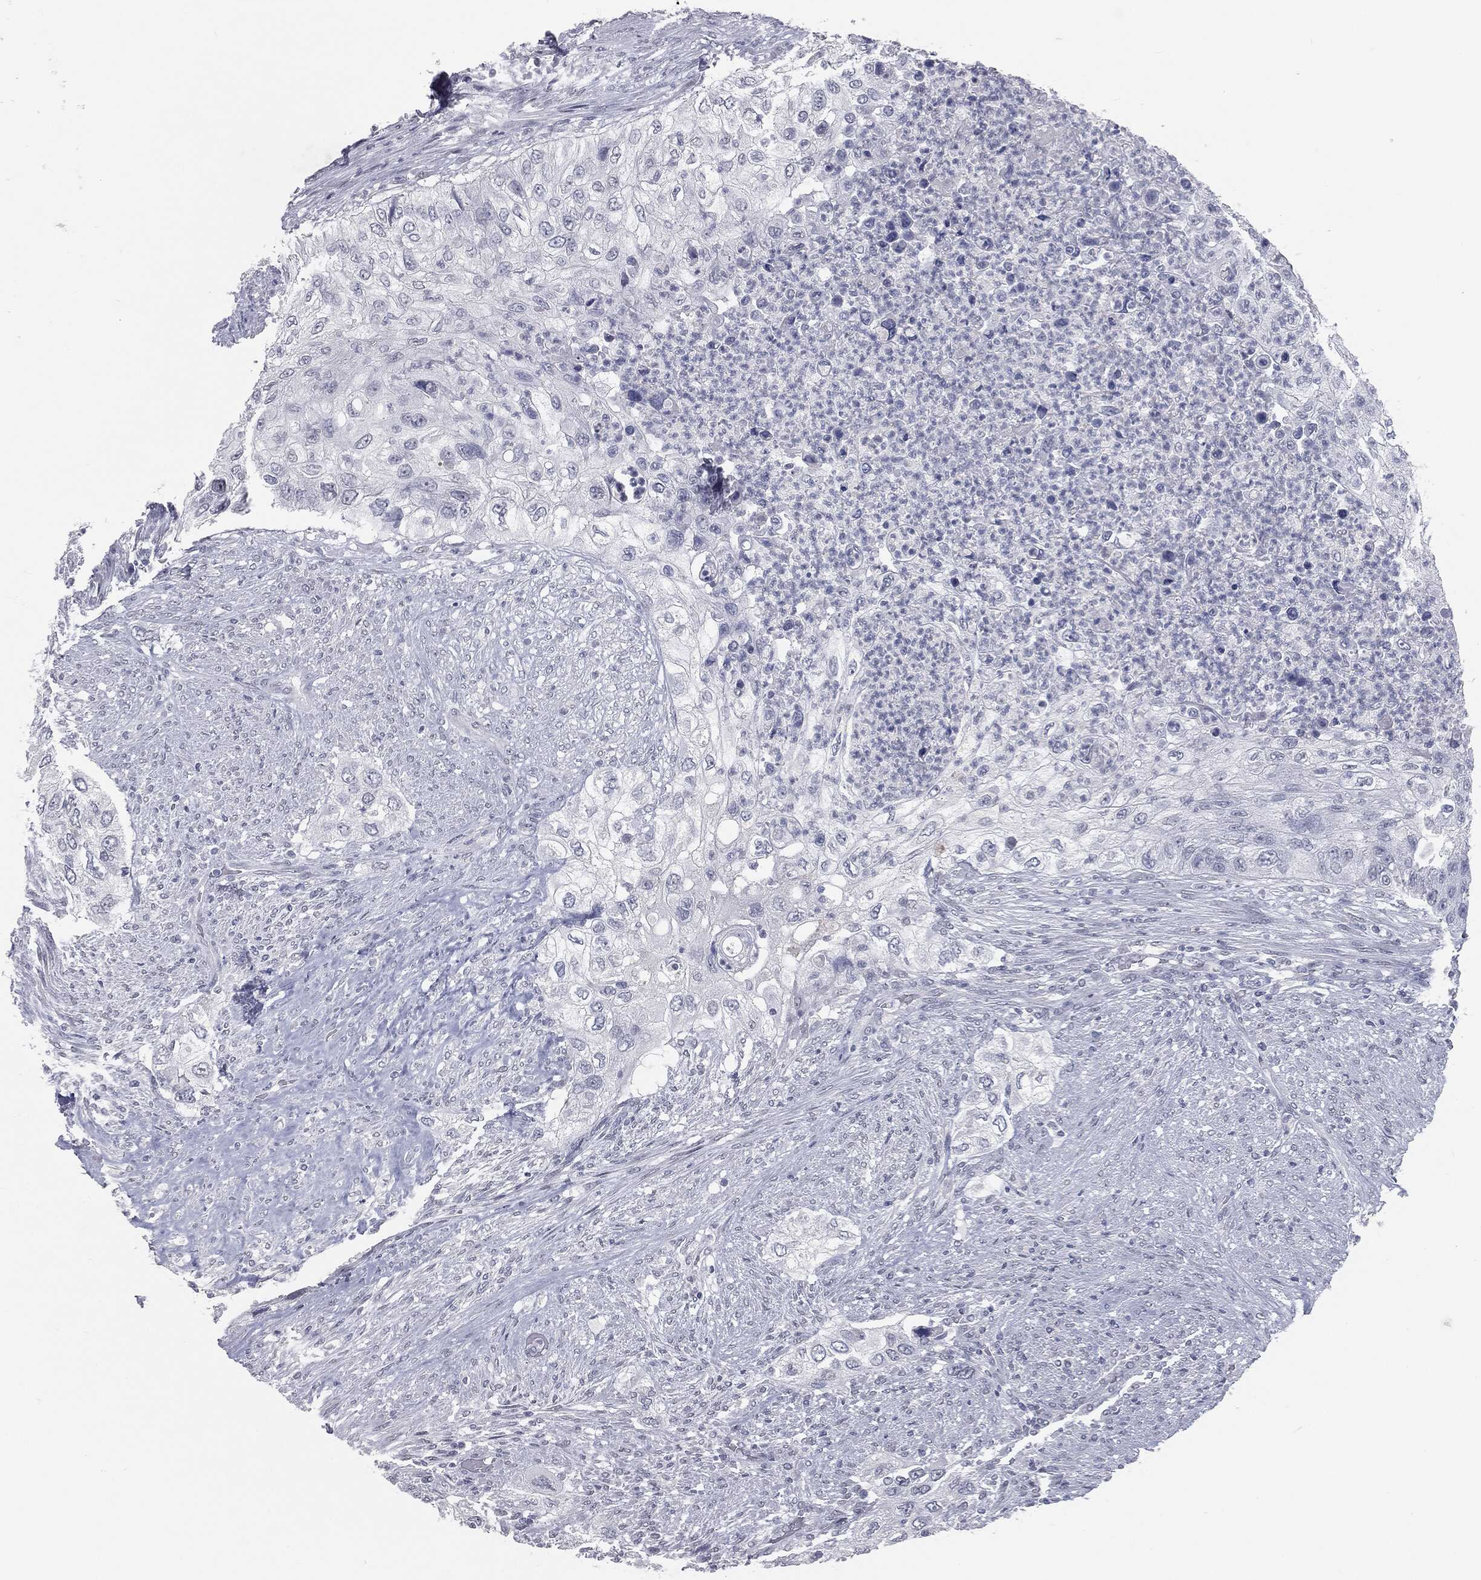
{"staining": {"intensity": "negative", "quantity": "none", "location": "none"}, "tissue": "urothelial cancer", "cell_type": "Tumor cells", "image_type": "cancer", "snomed": [{"axis": "morphology", "description": "Urothelial carcinoma, High grade"}, {"axis": "topography", "description": "Urinary bladder"}], "caption": "Micrograph shows no significant protein expression in tumor cells of urothelial cancer. (DAB (3,3'-diaminobenzidine) IHC with hematoxylin counter stain).", "gene": "PRAME", "patient": {"sex": "female", "age": 60}}